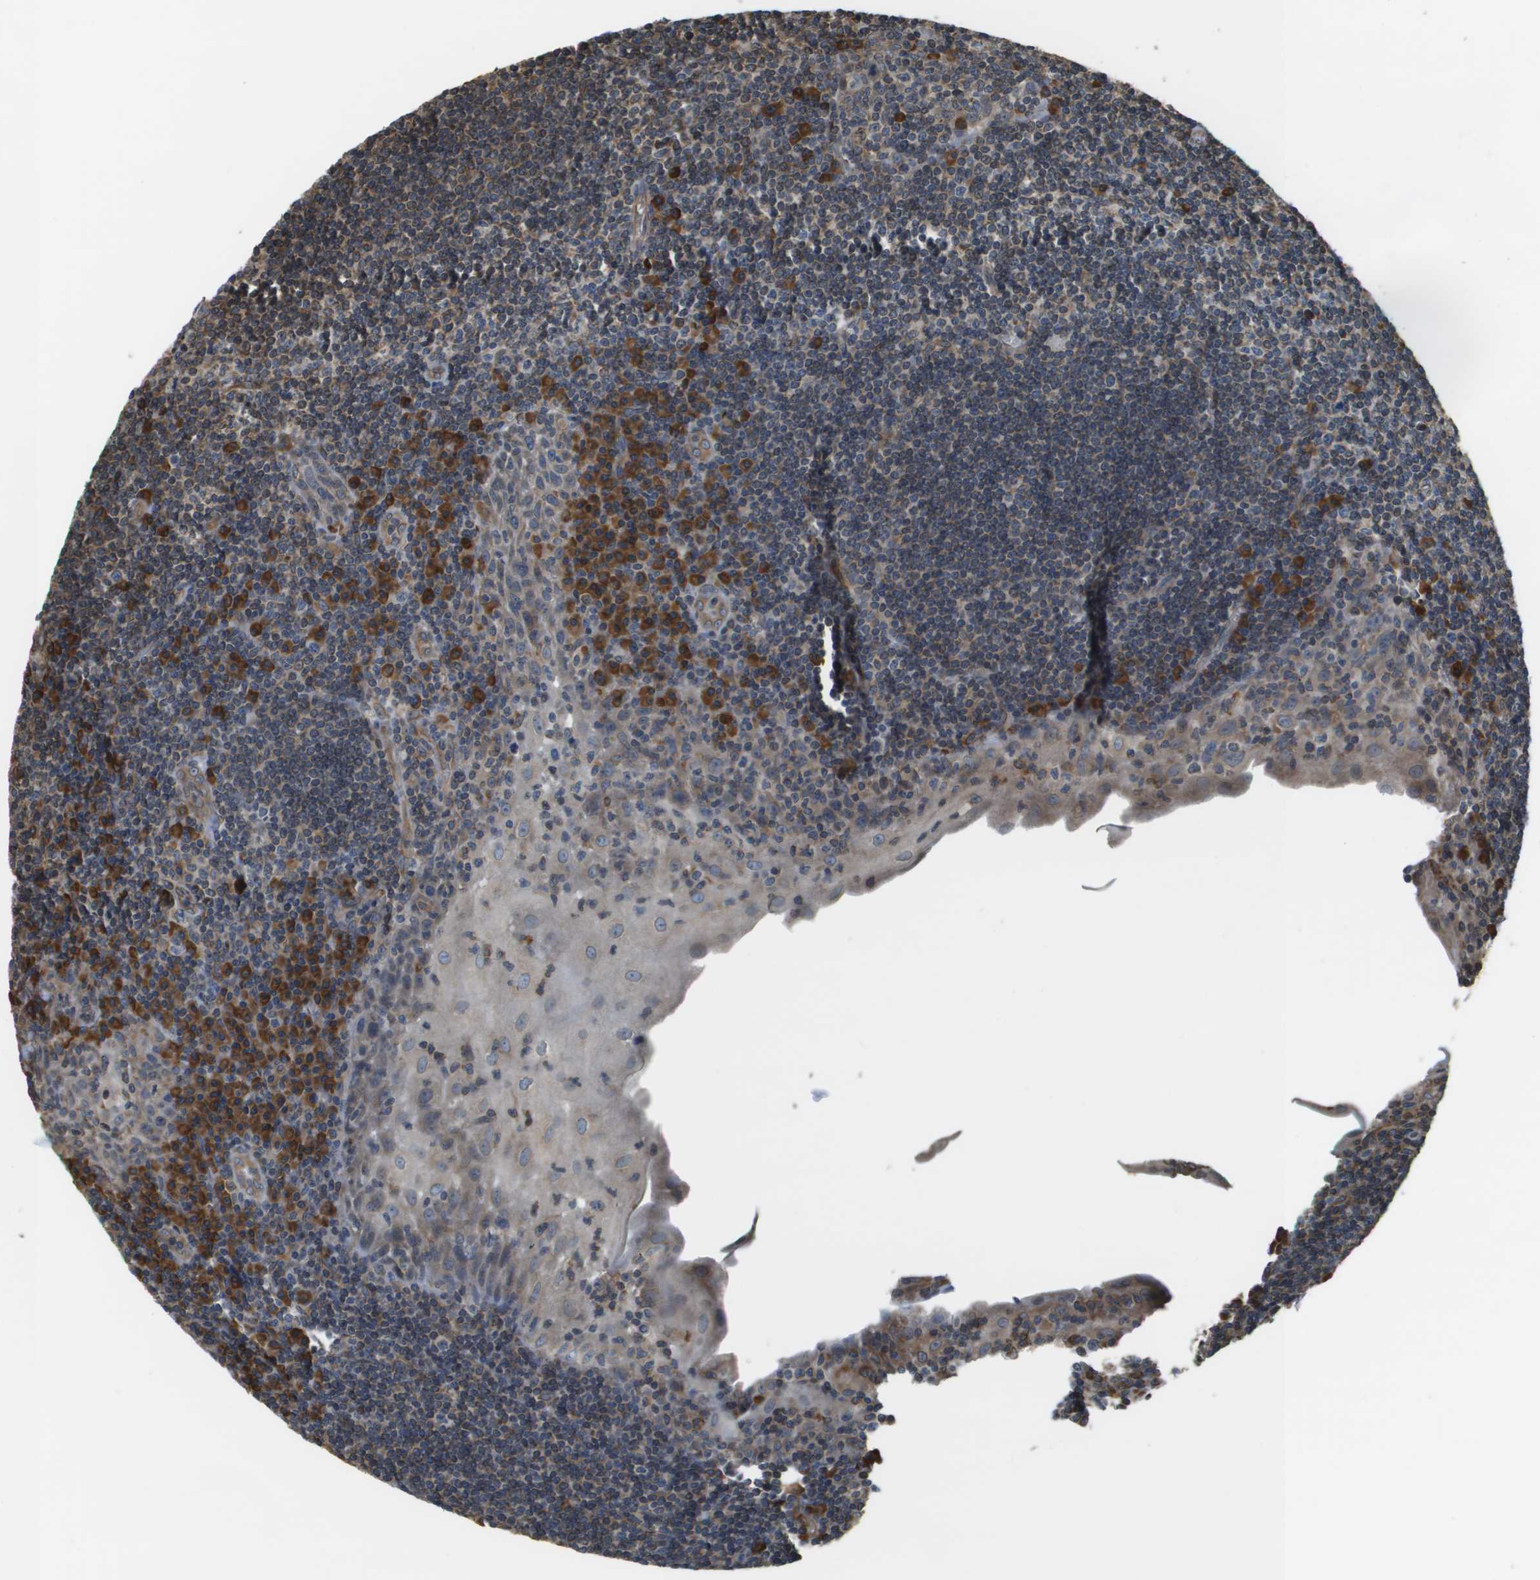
{"staining": {"intensity": "moderate", "quantity": "<25%", "location": "cytoplasmic/membranous"}, "tissue": "tonsil", "cell_type": "Germinal center cells", "image_type": "normal", "snomed": [{"axis": "morphology", "description": "Normal tissue, NOS"}, {"axis": "topography", "description": "Tonsil"}], "caption": "Tonsil stained for a protein demonstrates moderate cytoplasmic/membranous positivity in germinal center cells.", "gene": "SEC62", "patient": {"sex": "male", "age": 37}}